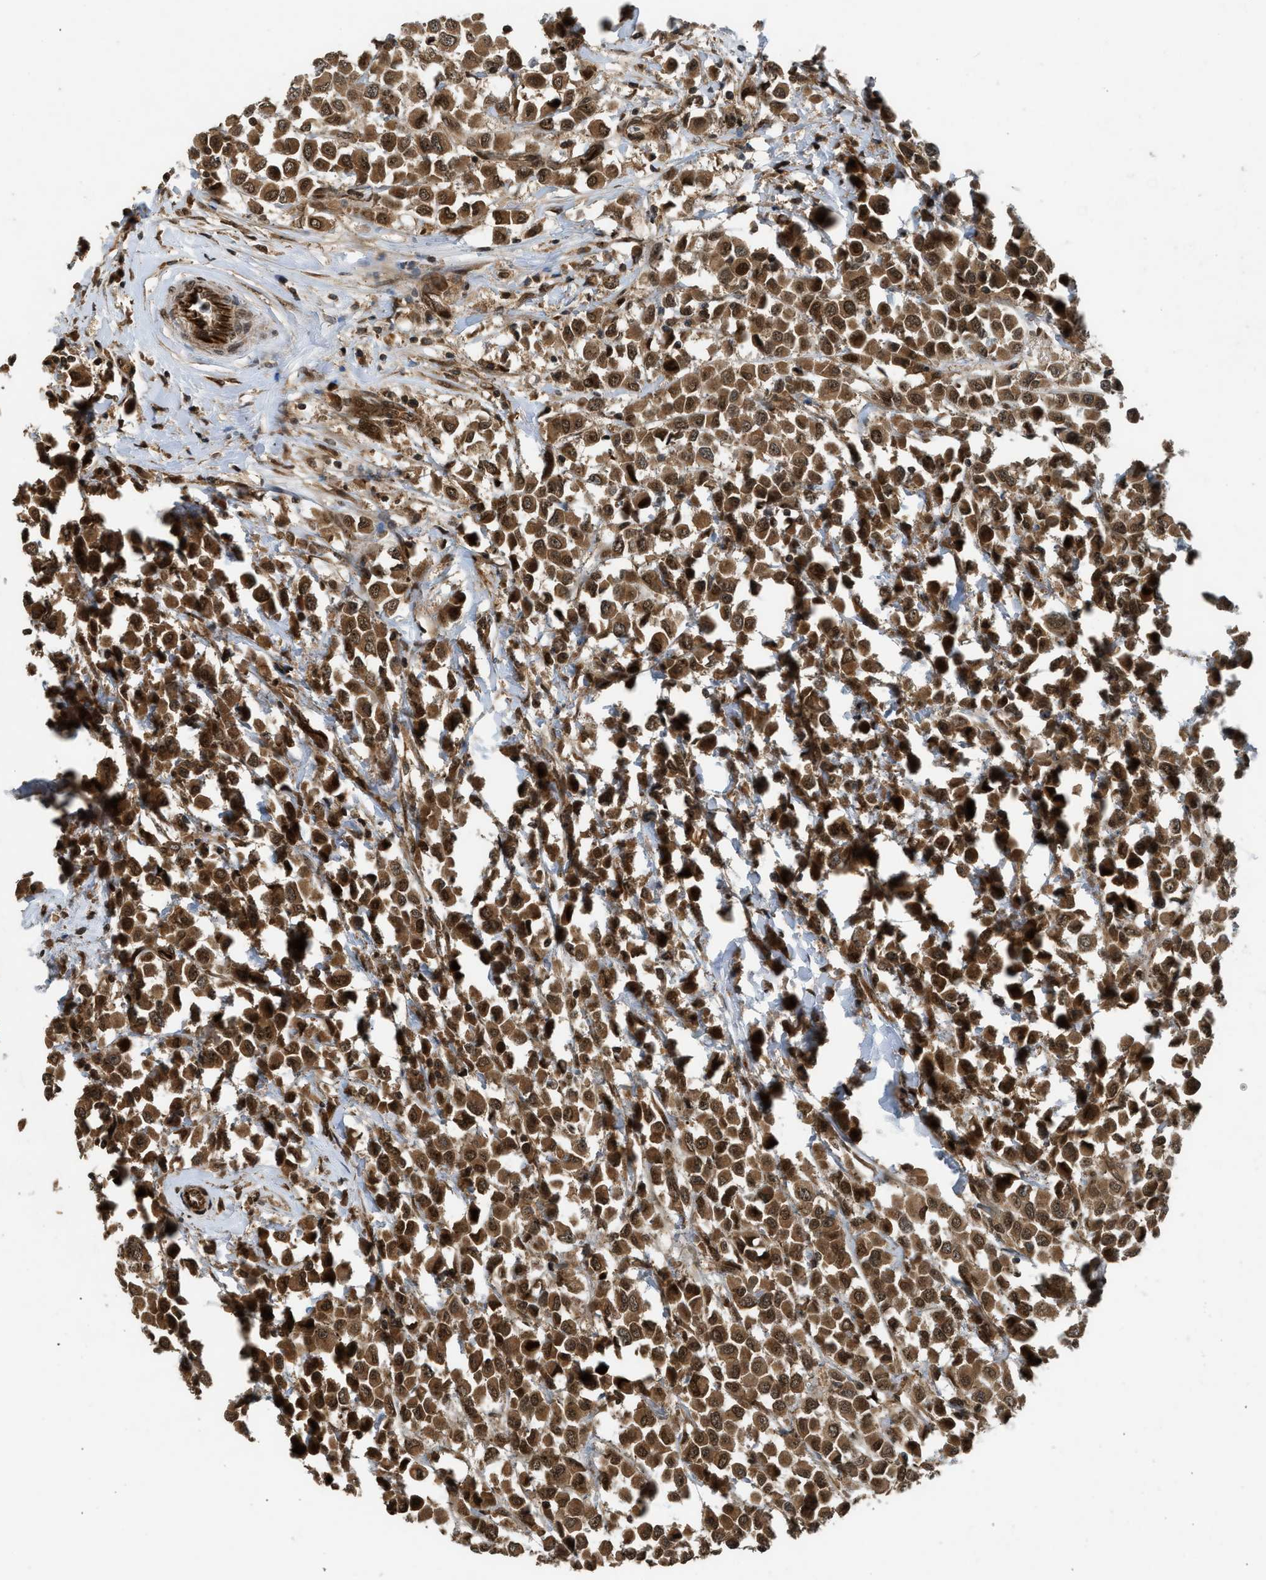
{"staining": {"intensity": "strong", "quantity": ">75%", "location": "cytoplasmic/membranous,nuclear"}, "tissue": "breast cancer", "cell_type": "Tumor cells", "image_type": "cancer", "snomed": [{"axis": "morphology", "description": "Duct carcinoma"}, {"axis": "topography", "description": "Breast"}], "caption": "Human breast cancer stained for a protein (brown) demonstrates strong cytoplasmic/membranous and nuclear positive expression in about >75% of tumor cells.", "gene": "TXNL1", "patient": {"sex": "female", "age": 61}}